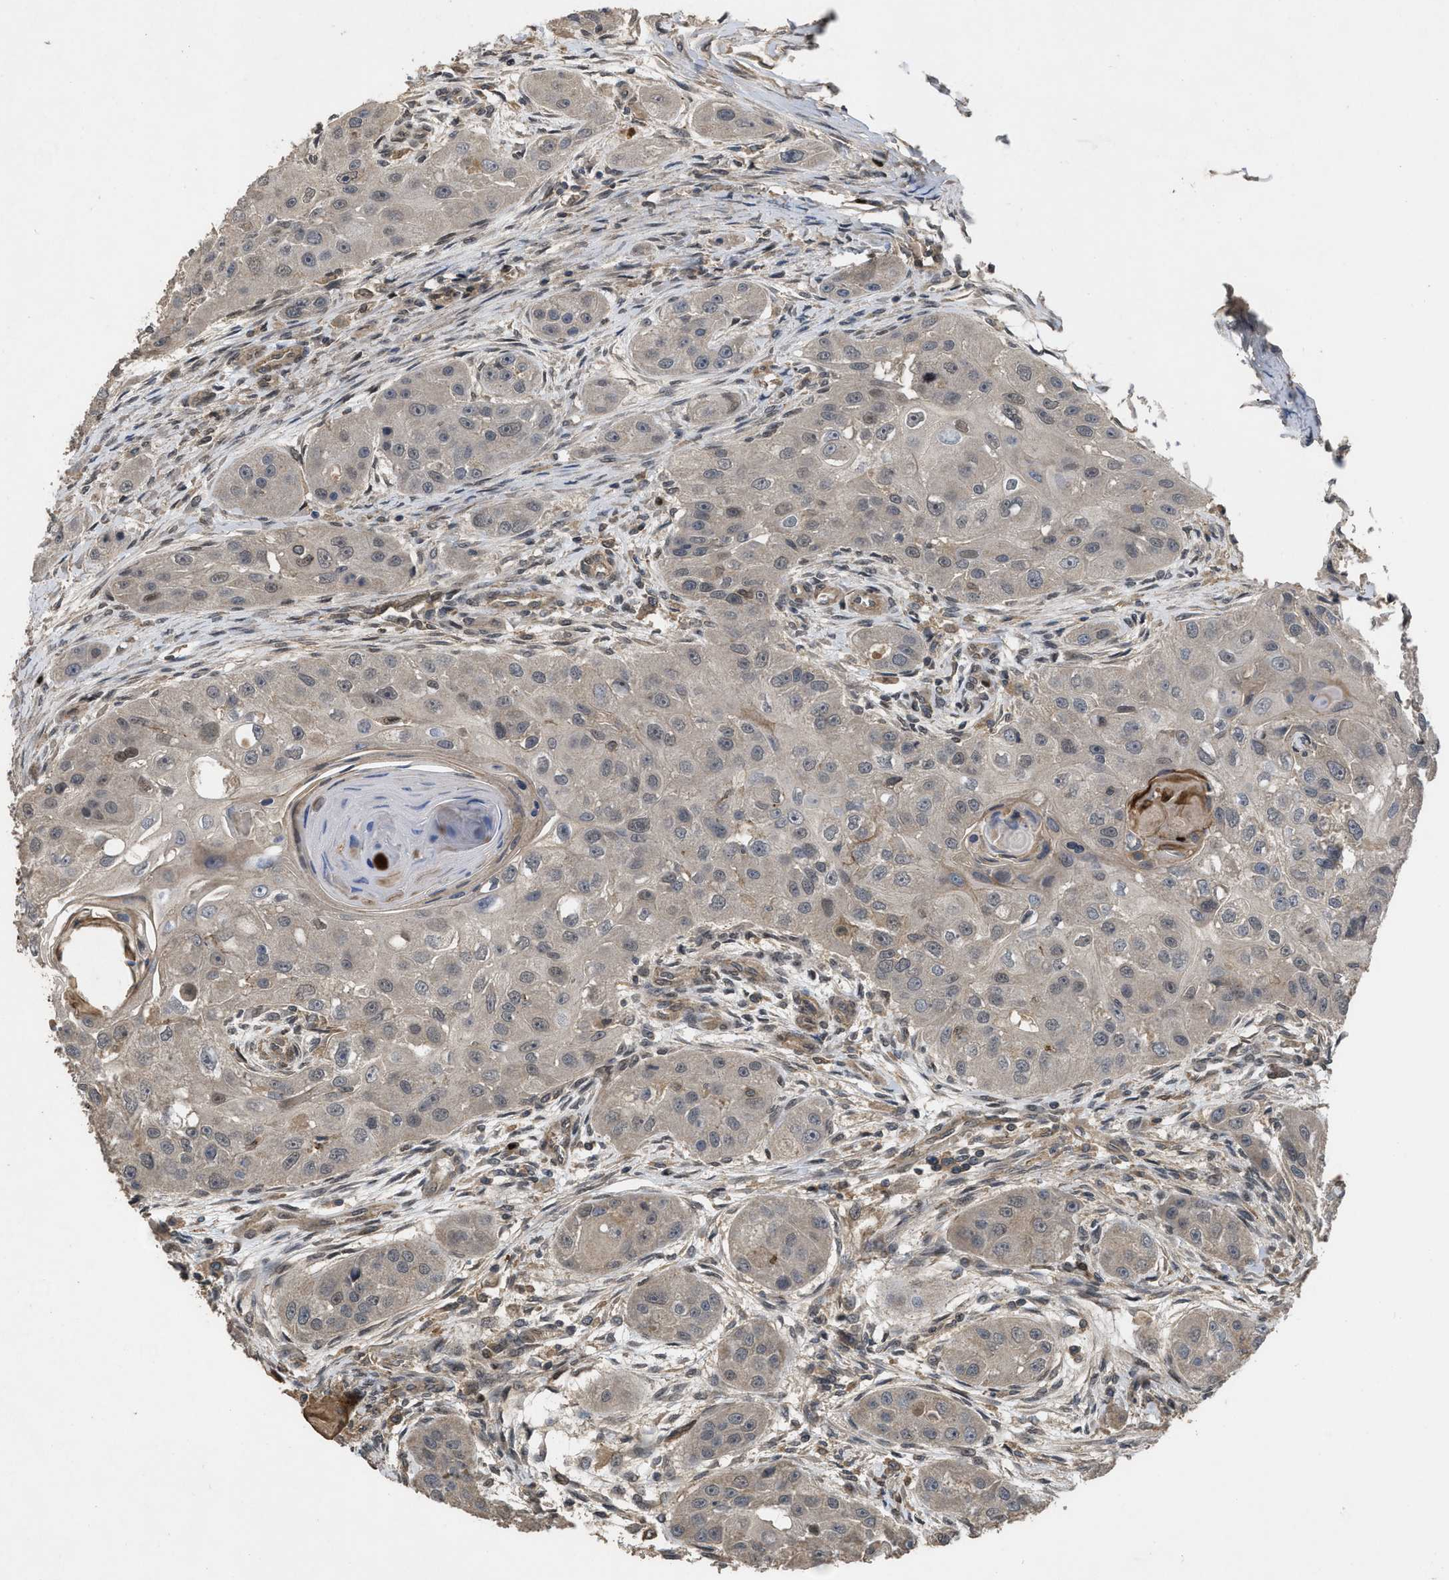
{"staining": {"intensity": "weak", "quantity": ">75%", "location": "cytoplasmic/membranous"}, "tissue": "head and neck cancer", "cell_type": "Tumor cells", "image_type": "cancer", "snomed": [{"axis": "morphology", "description": "Normal tissue, NOS"}, {"axis": "morphology", "description": "Squamous cell carcinoma, NOS"}, {"axis": "topography", "description": "Skeletal muscle"}, {"axis": "topography", "description": "Head-Neck"}], "caption": "Immunohistochemical staining of human squamous cell carcinoma (head and neck) exhibits weak cytoplasmic/membranous protein positivity in approximately >75% of tumor cells.", "gene": "UTRN", "patient": {"sex": "male", "age": 51}}